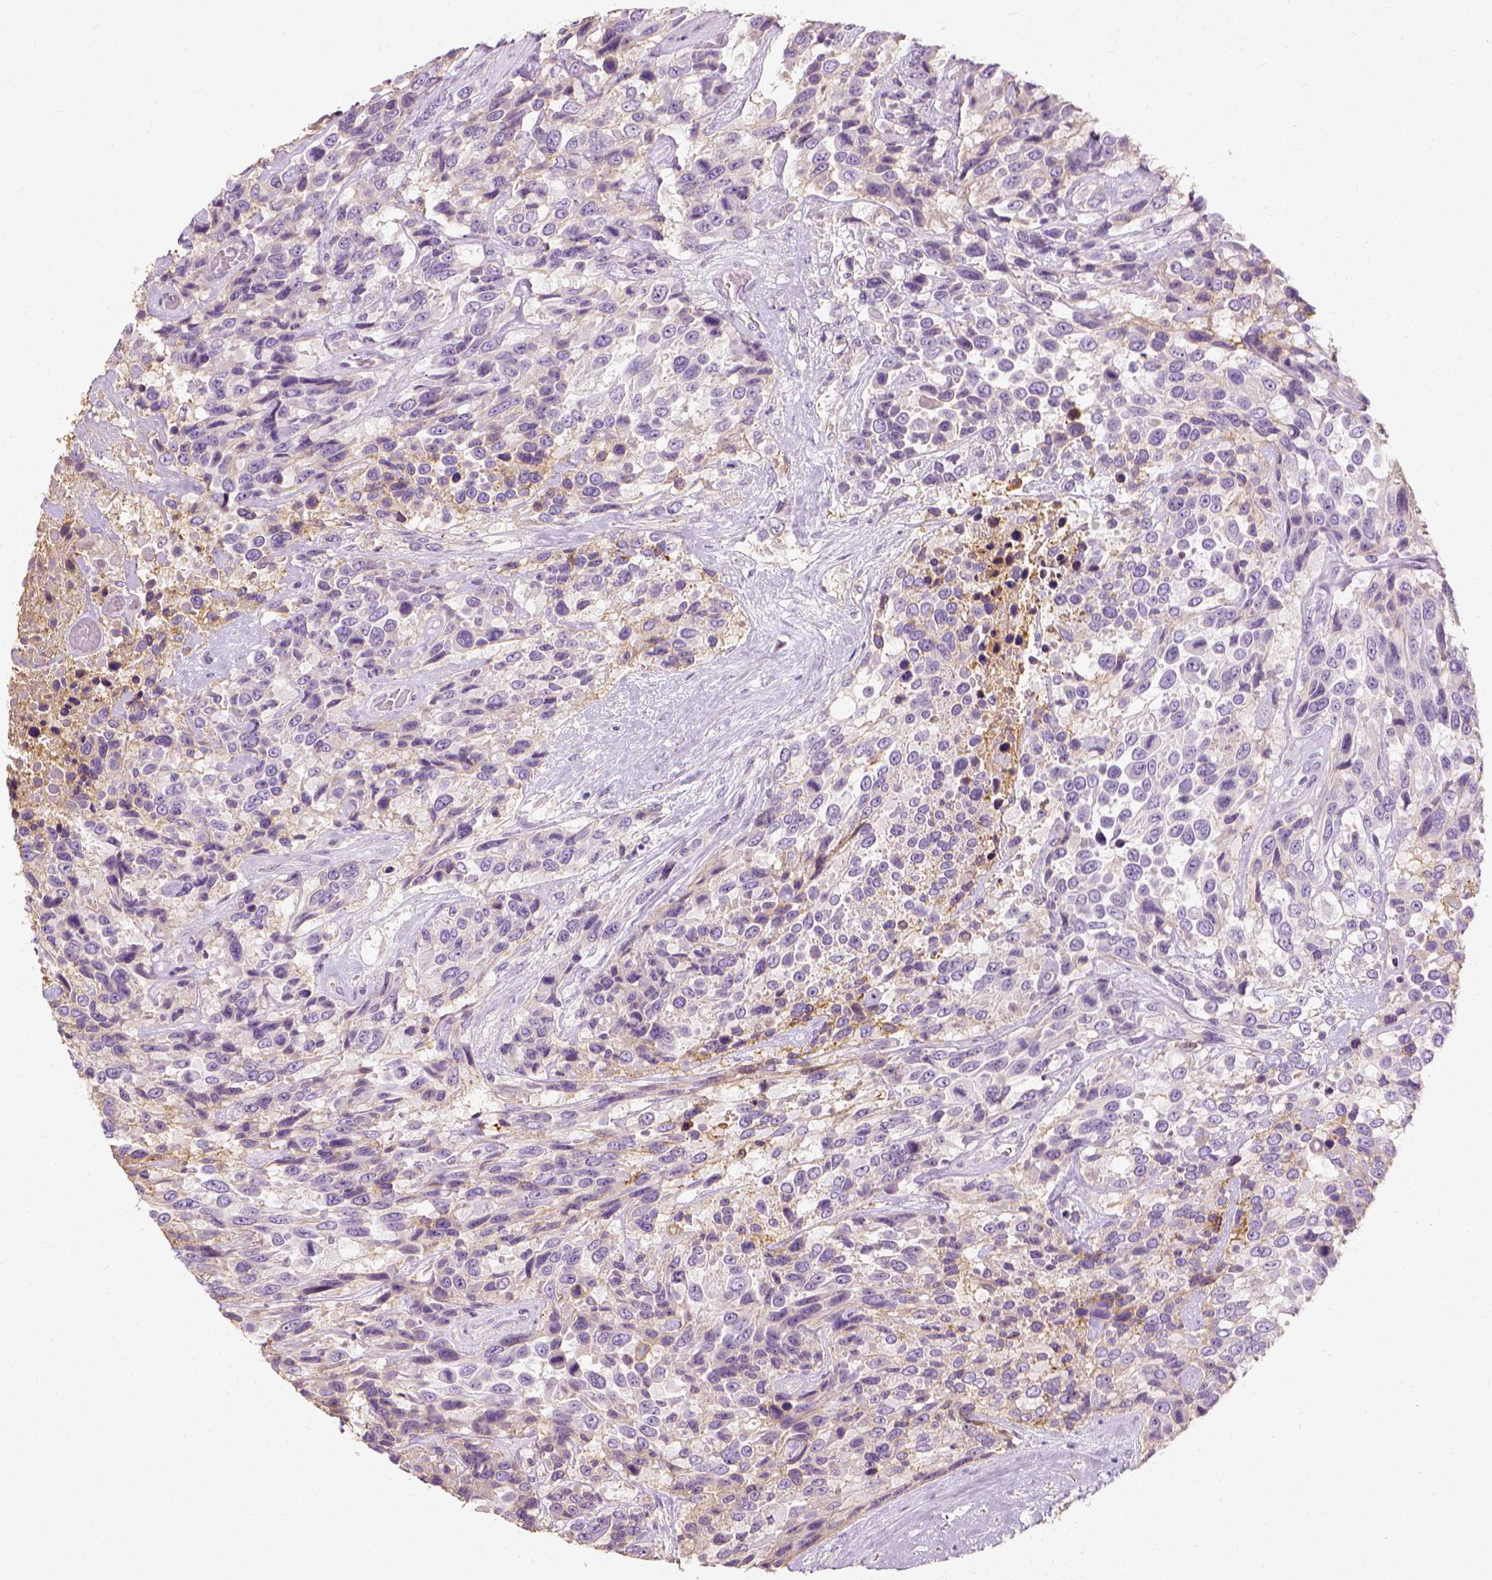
{"staining": {"intensity": "negative", "quantity": "none", "location": "none"}, "tissue": "urothelial cancer", "cell_type": "Tumor cells", "image_type": "cancer", "snomed": [{"axis": "morphology", "description": "Urothelial carcinoma, High grade"}, {"axis": "topography", "description": "Urinary bladder"}], "caption": "The immunohistochemistry (IHC) micrograph has no significant positivity in tumor cells of urothelial cancer tissue. (Stains: DAB immunohistochemistry (IHC) with hematoxylin counter stain, Microscopy: brightfield microscopy at high magnification).", "gene": "DHCR24", "patient": {"sex": "female", "age": 70}}